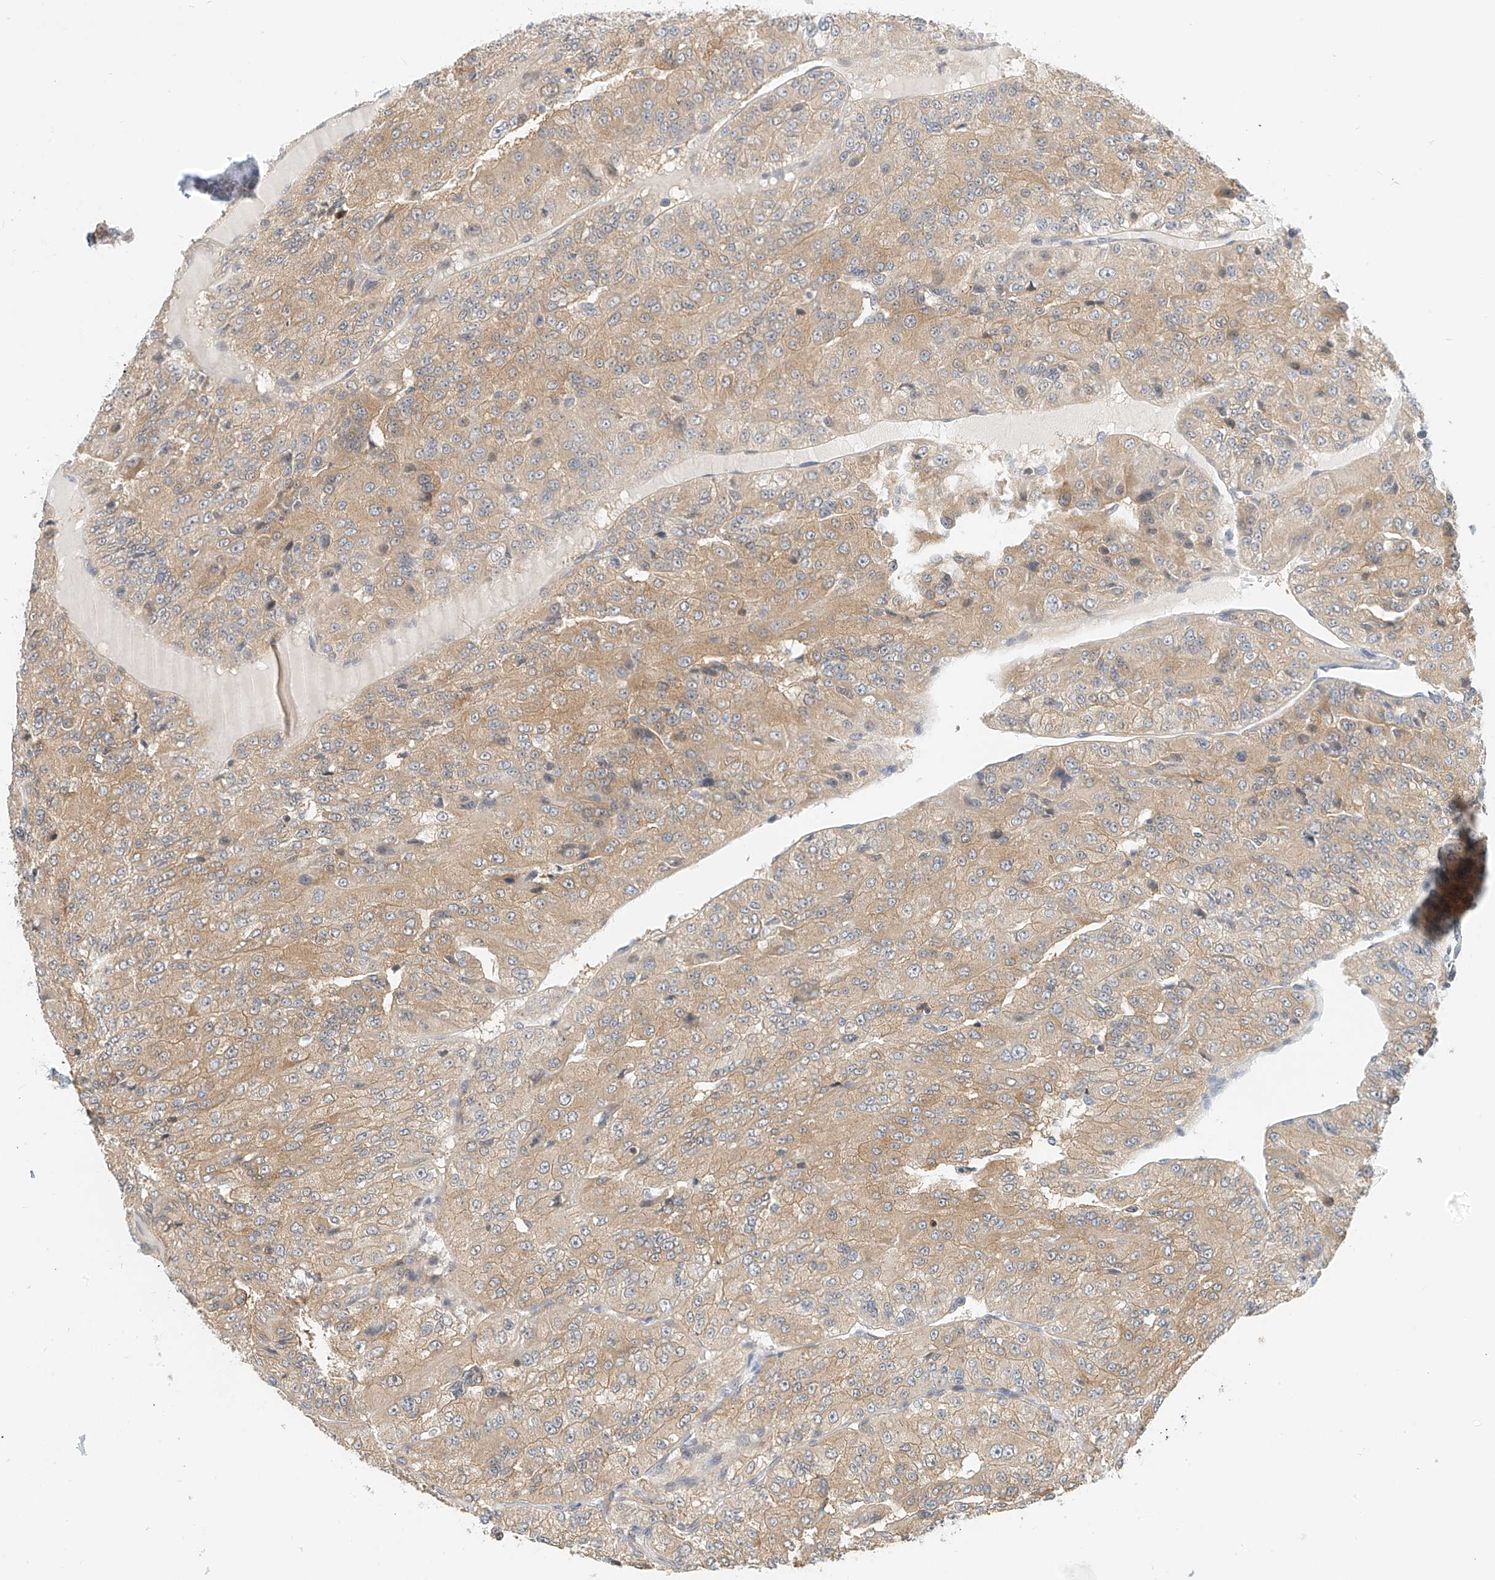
{"staining": {"intensity": "moderate", "quantity": ">75%", "location": "cytoplasmic/membranous"}, "tissue": "renal cancer", "cell_type": "Tumor cells", "image_type": "cancer", "snomed": [{"axis": "morphology", "description": "Adenocarcinoma, NOS"}, {"axis": "topography", "description": "Kidney"}], "caption": "Immunohistochemistry (IHC) micrograph of neoplastic tissue: renal cancer (adenocarcinoma) stained using IHC exhibits medium levels of moderate protein expression localized specifically in the cytoplasmic/membranous of tumor cells, appearing as a cytoplasmic/membranous brown color.", "gene": "PPA2", "patient": {"sex": "female", "age": 63}}